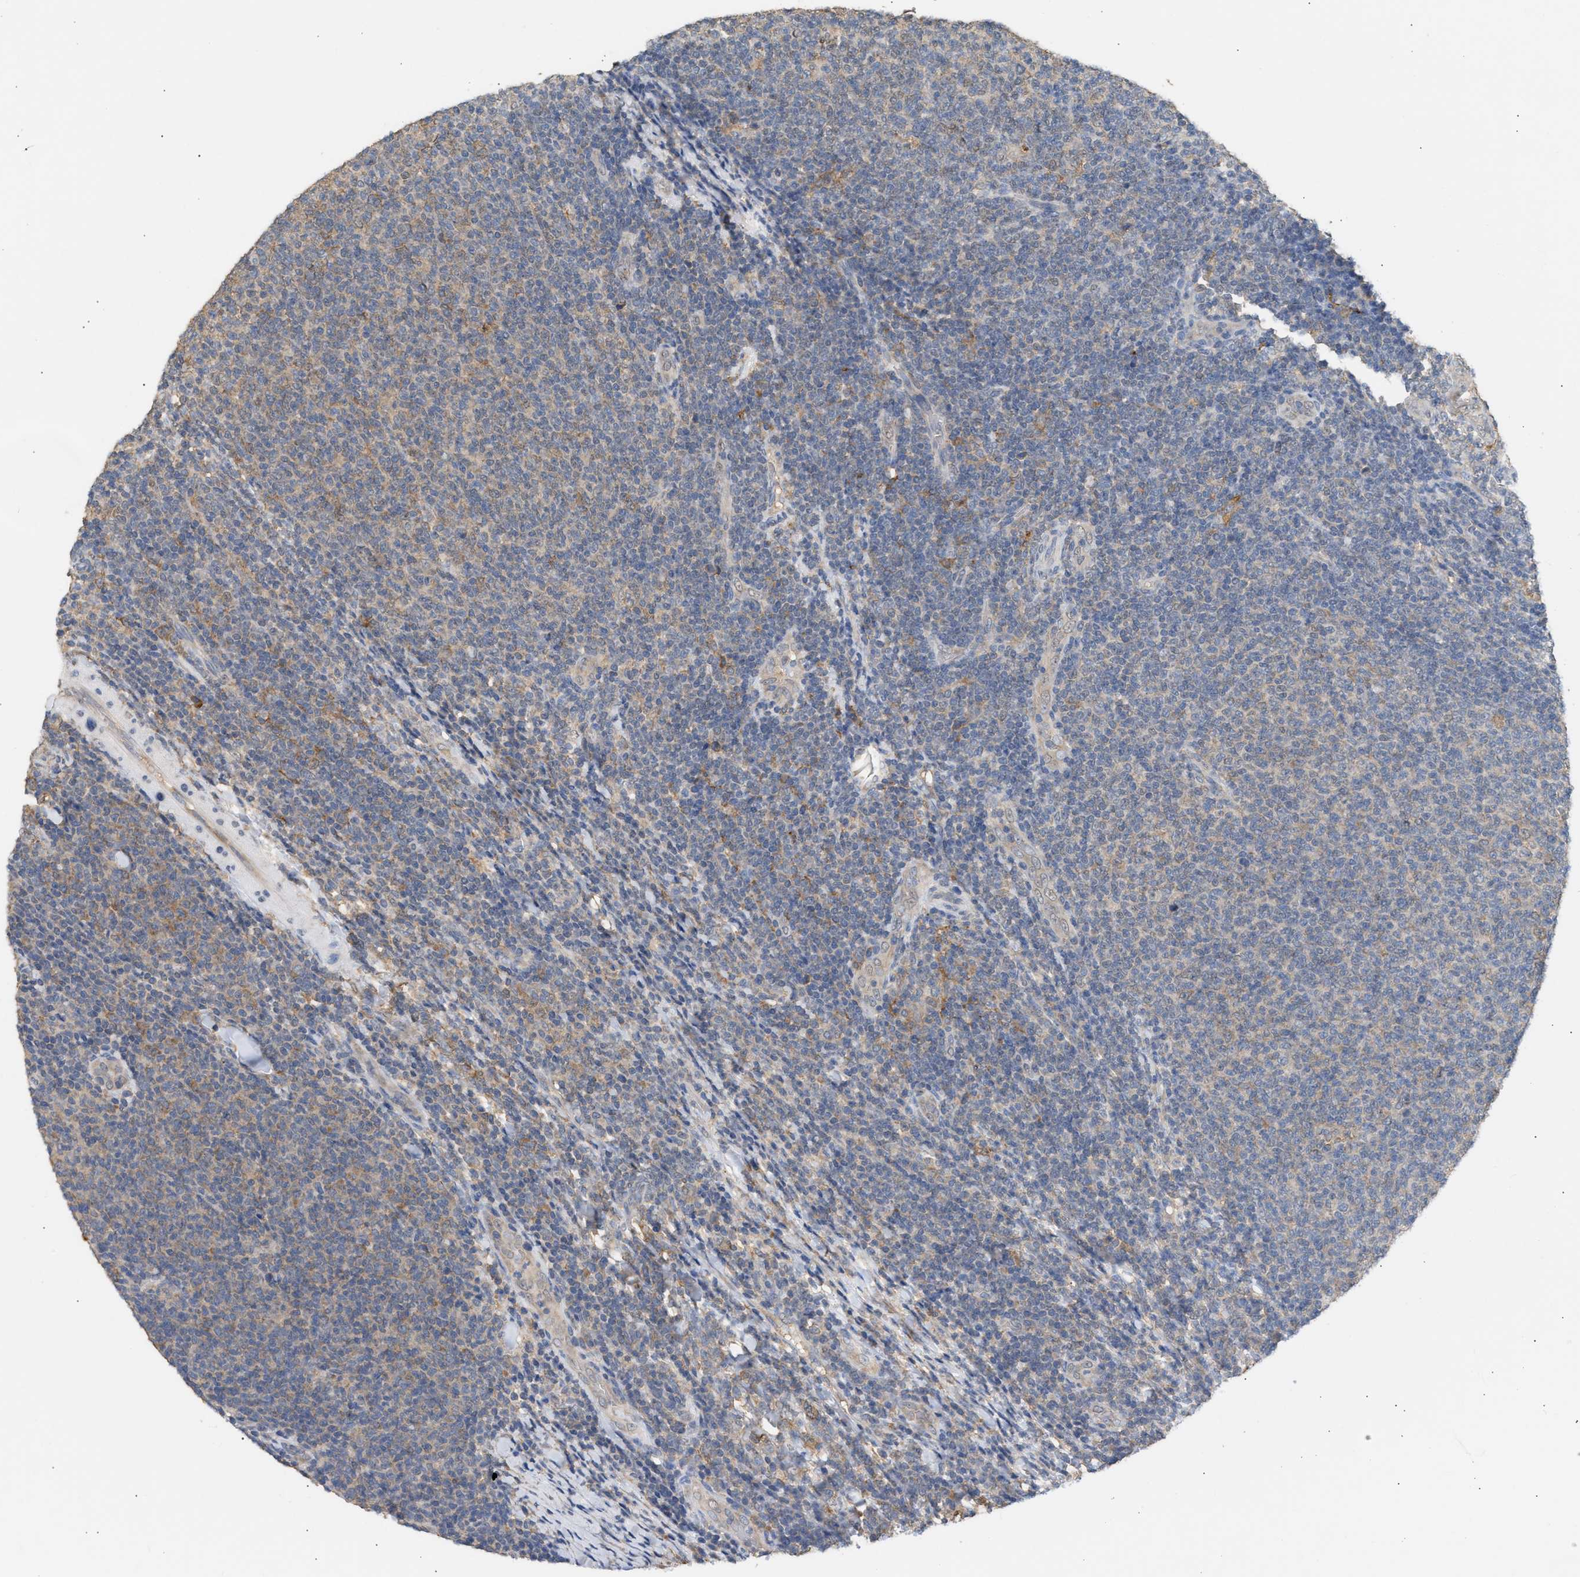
{"staining": {"intensity": "weak", "quantity": "25%-75%", "location": "cytoplasmic/membranous"}, "tissue": "lymphoma", "cell_type": "Tumor cells", "image_type": "cancer", "snomed": [{"axis": "morphology", "description": "Malignant lymphoma, non-Hodgkin's type, Low grade"}, {"axis": "topography", "description": "Lymph node"}], "caption": "Weak cytoplasmic/membranous protein staining is seen in about 25%-75% of tumor cells in lymphoma. The protein of interest is shown in brown color, while the nuclei are stained blue.", "gene": "GCN1", "patient": {"sex": "male", "age": 66}}